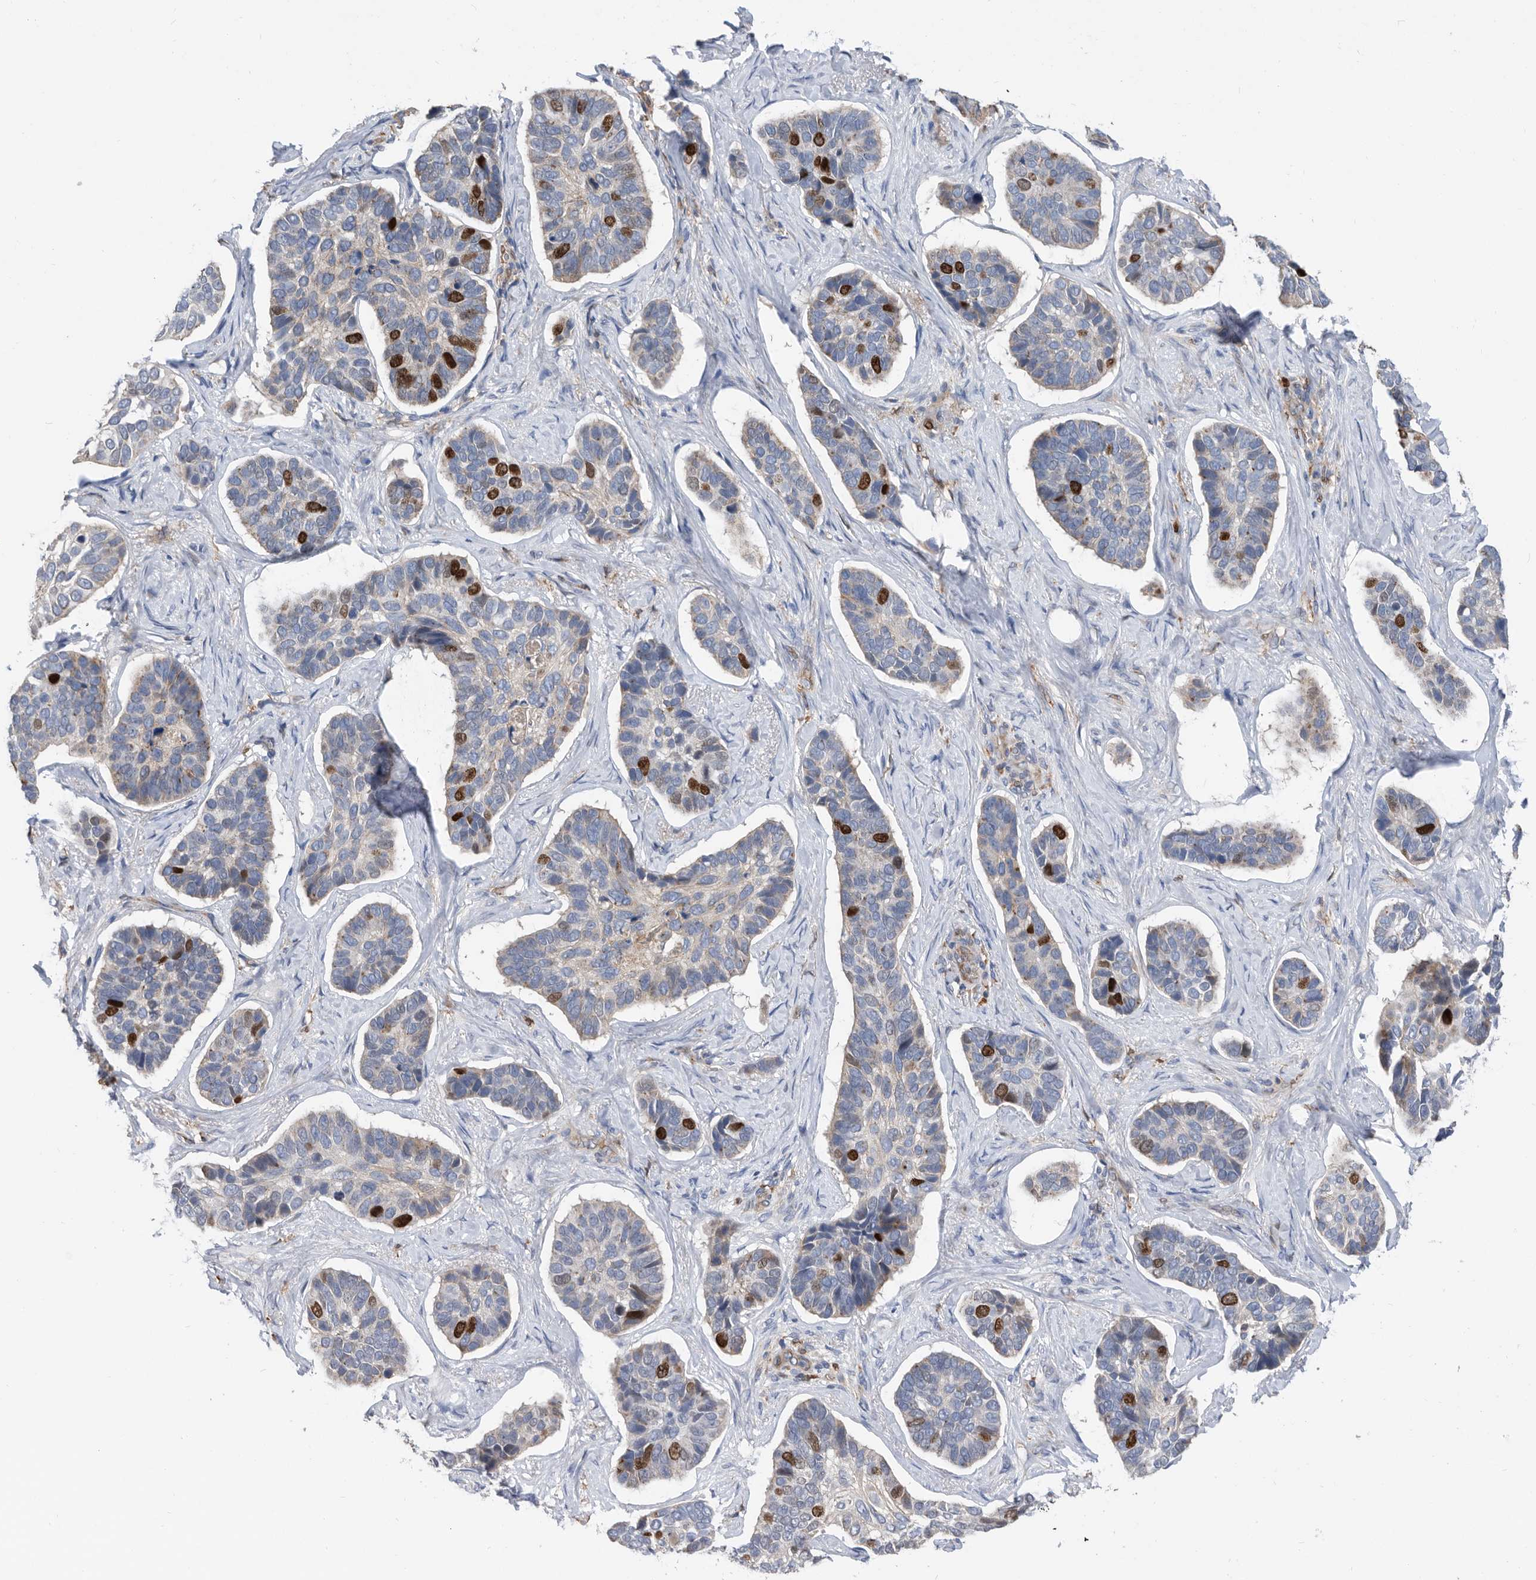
{"staining": {"intensity": "strong", "quantity": "<25%", "location": "nuclear"}, "tissue": "skin cancer", "cell_type": "Tumor cells", "image_type": "cancer", "snomed": [{"axis": "morphology", "description": "Basal cell carcinoma"}, {"axis": "topography", "description": "Skin"}], "caption": "Brown immunohistochemical staining in basal cell carcinoma (skin) reveals strong nuclear staining in approximately <25% of tumor cells. Using DAB (3,3'-diaminobenzidine) (brown) and hematoxylin (blue) stains, captured at high magnification using brightfield microscopy.", "gene": "ATAD2", "patient": {"sex": "male", "age": 62}}